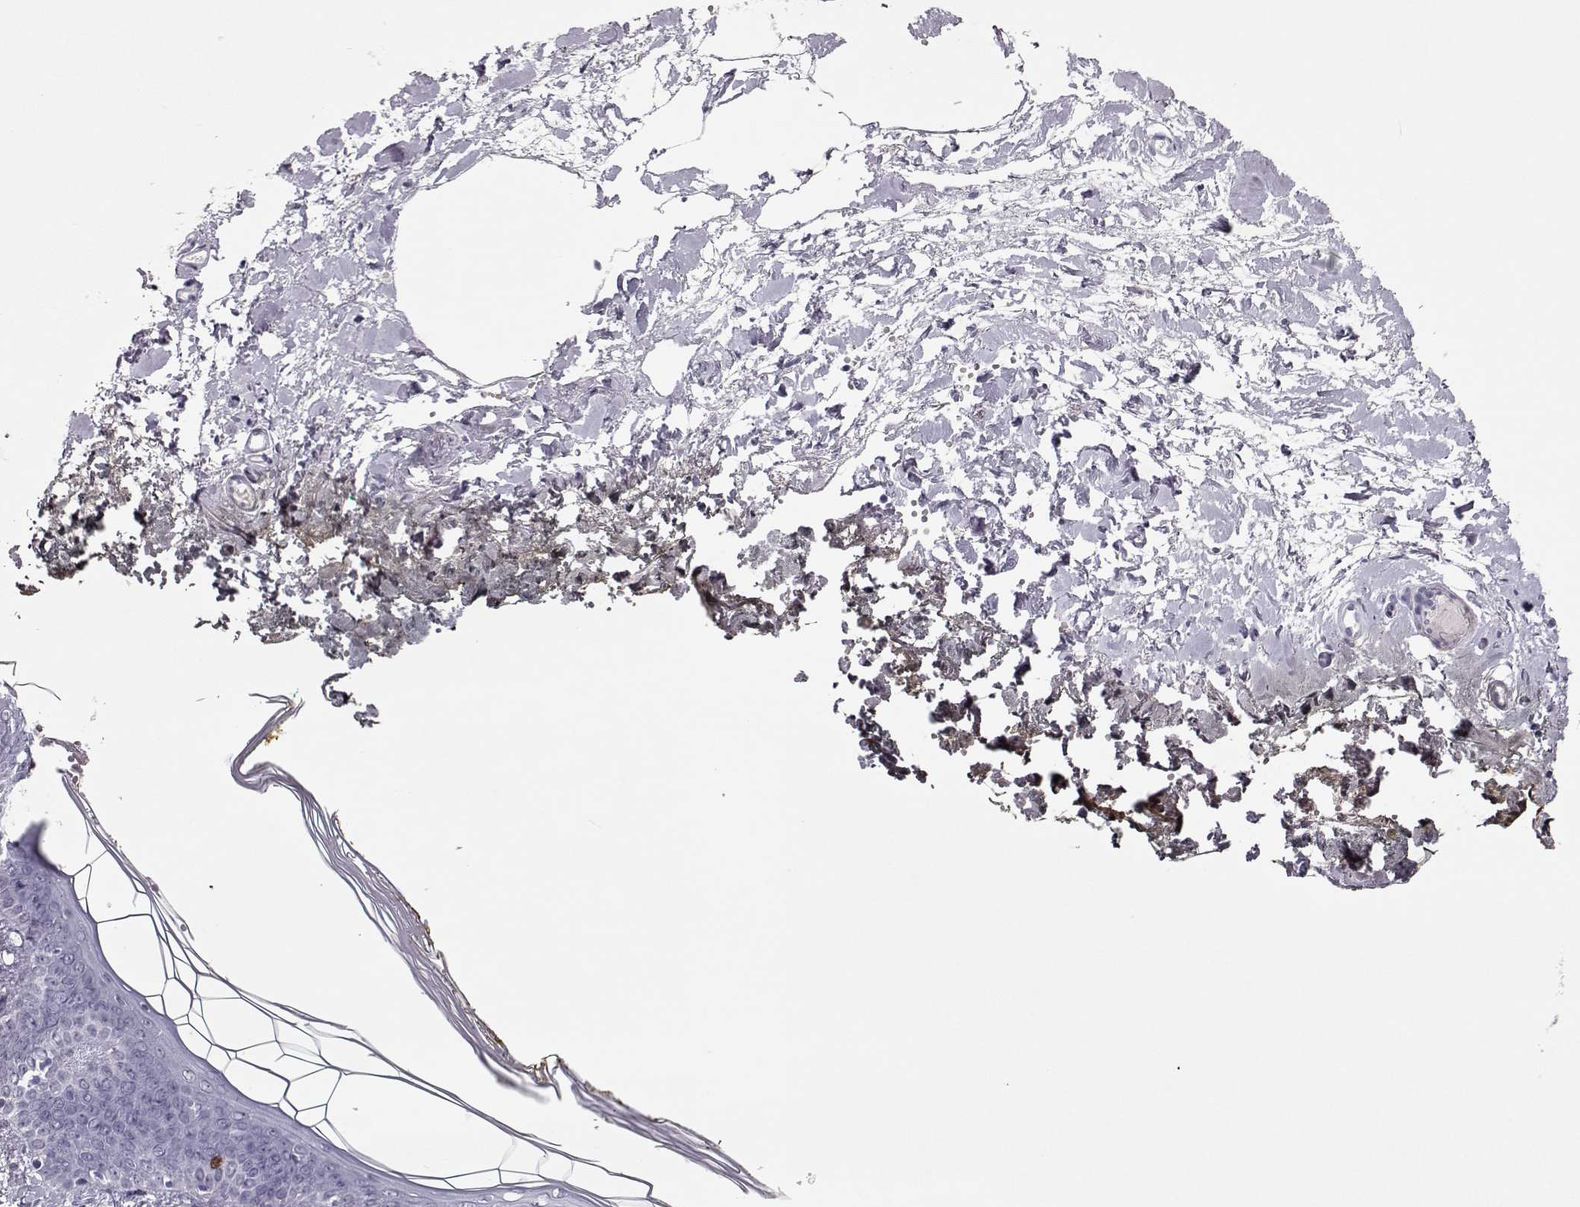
{"staining": {"intensity": "negative", "quantity": "none", "location": "none"}, "tissue": "skin", "cell_type": "Fibroblasts", "image_type": "normal", "snomed": [{"axis": "morphology", "description": "Normal tissue, NOS"}, {"axis": "topography", "description": "Skin"}], "caption": "Immunohistochemistry (IHC) of unremarkable skin exhibits no positivity in fibroblasts.", "gene": "SGO1", "patient": {"sex": "female", "age": 34}}